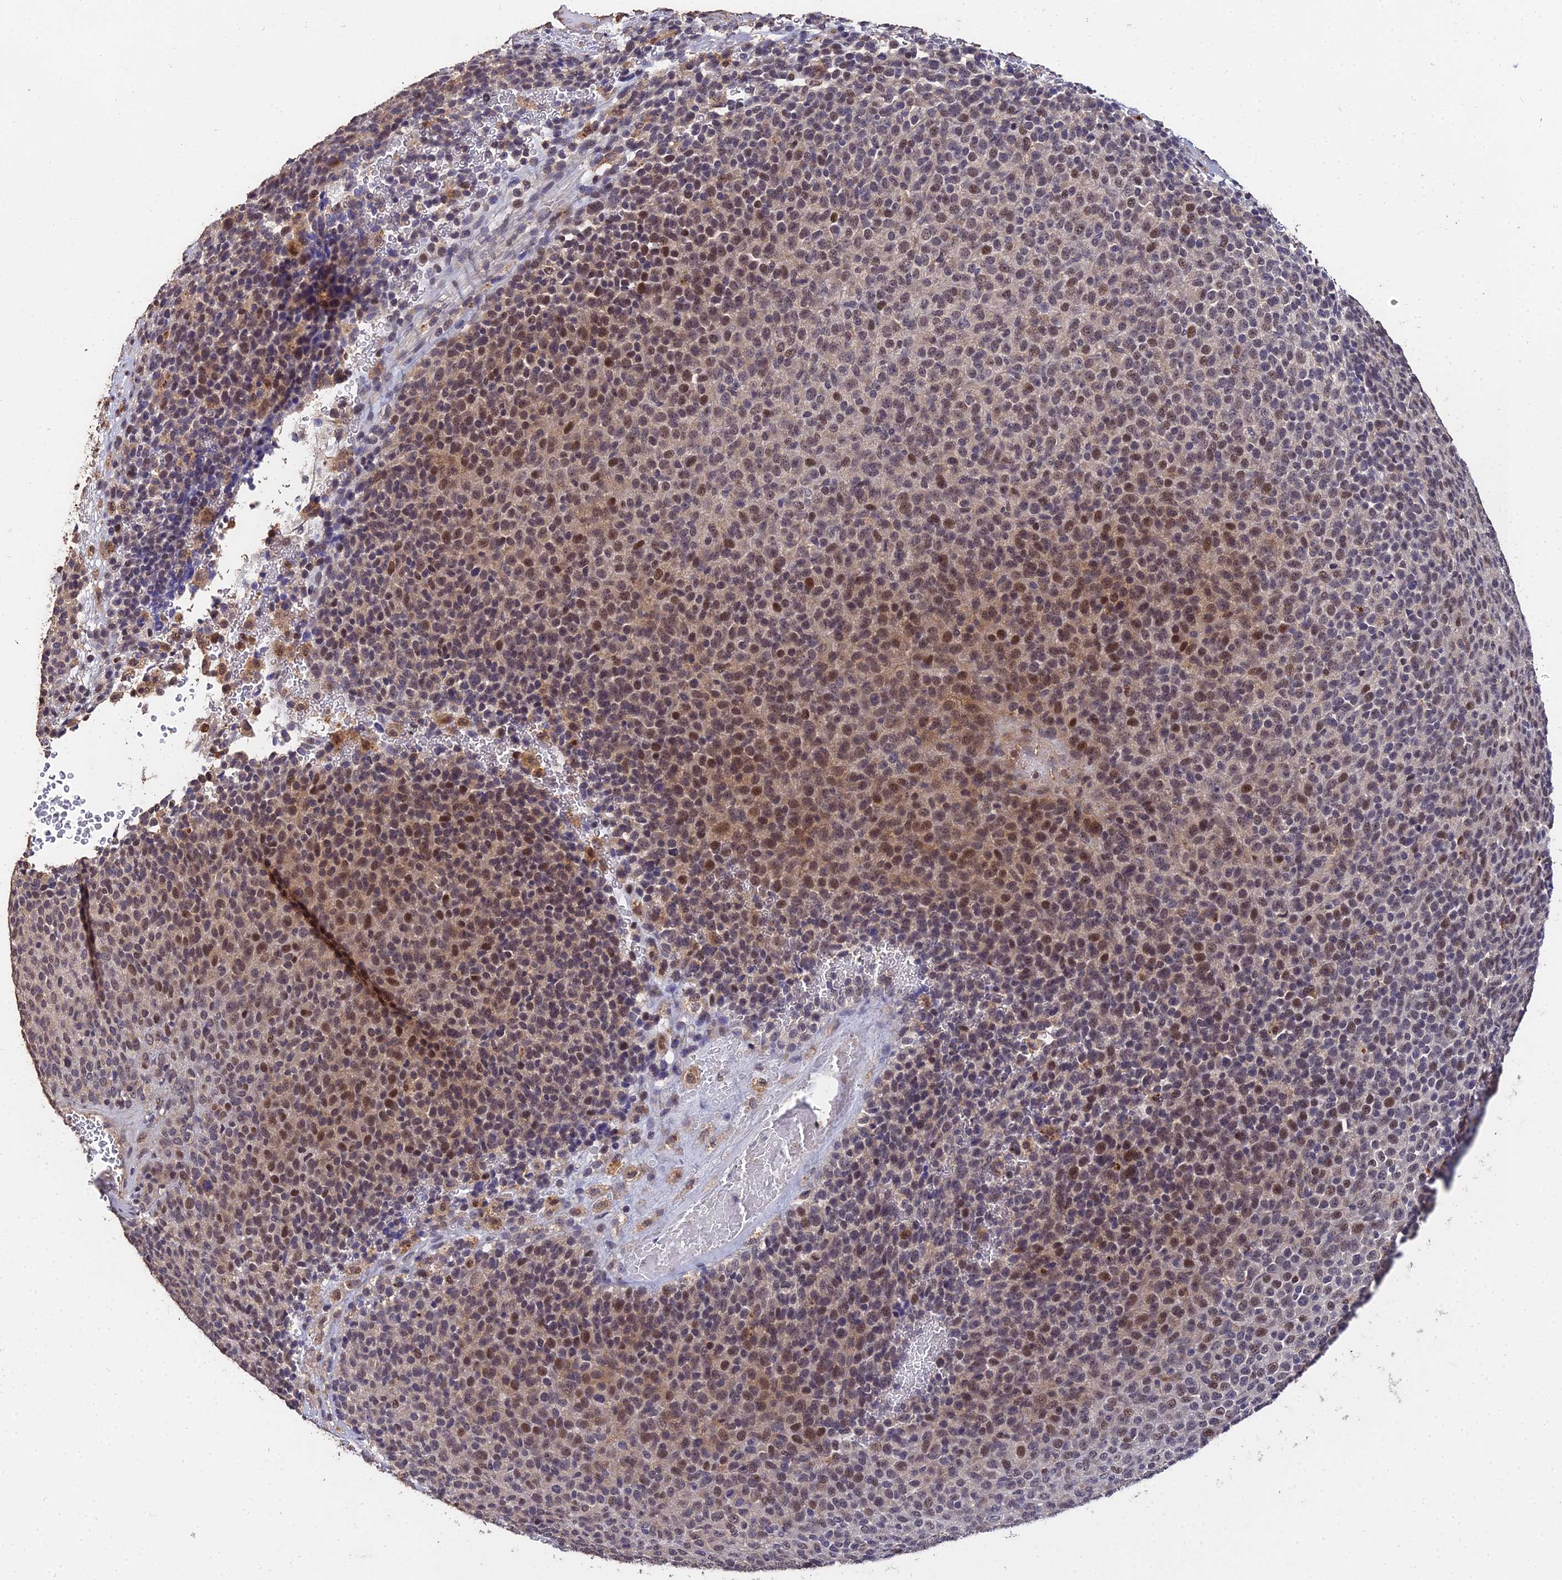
{"staining": {"intensity": "moderate", "quantity": ">75%", "location": "nuclear"}, "tissue": "melanoma", "cell_type": "Tumor cells", "image_type": "cancer", "snomed": [{"axis": "morphology", "description": "Malignant melanoma, Metastatic site"}, {"axis": "topography", "description": "Brain"}], "caption": "Protein expression analysis of human malignant melanoma (metastatic site) reveals moderate nuclear expression in about >75% of tumor cells.", "gene": "LSM5", "patient": {"sex": "female", "age": 56}}